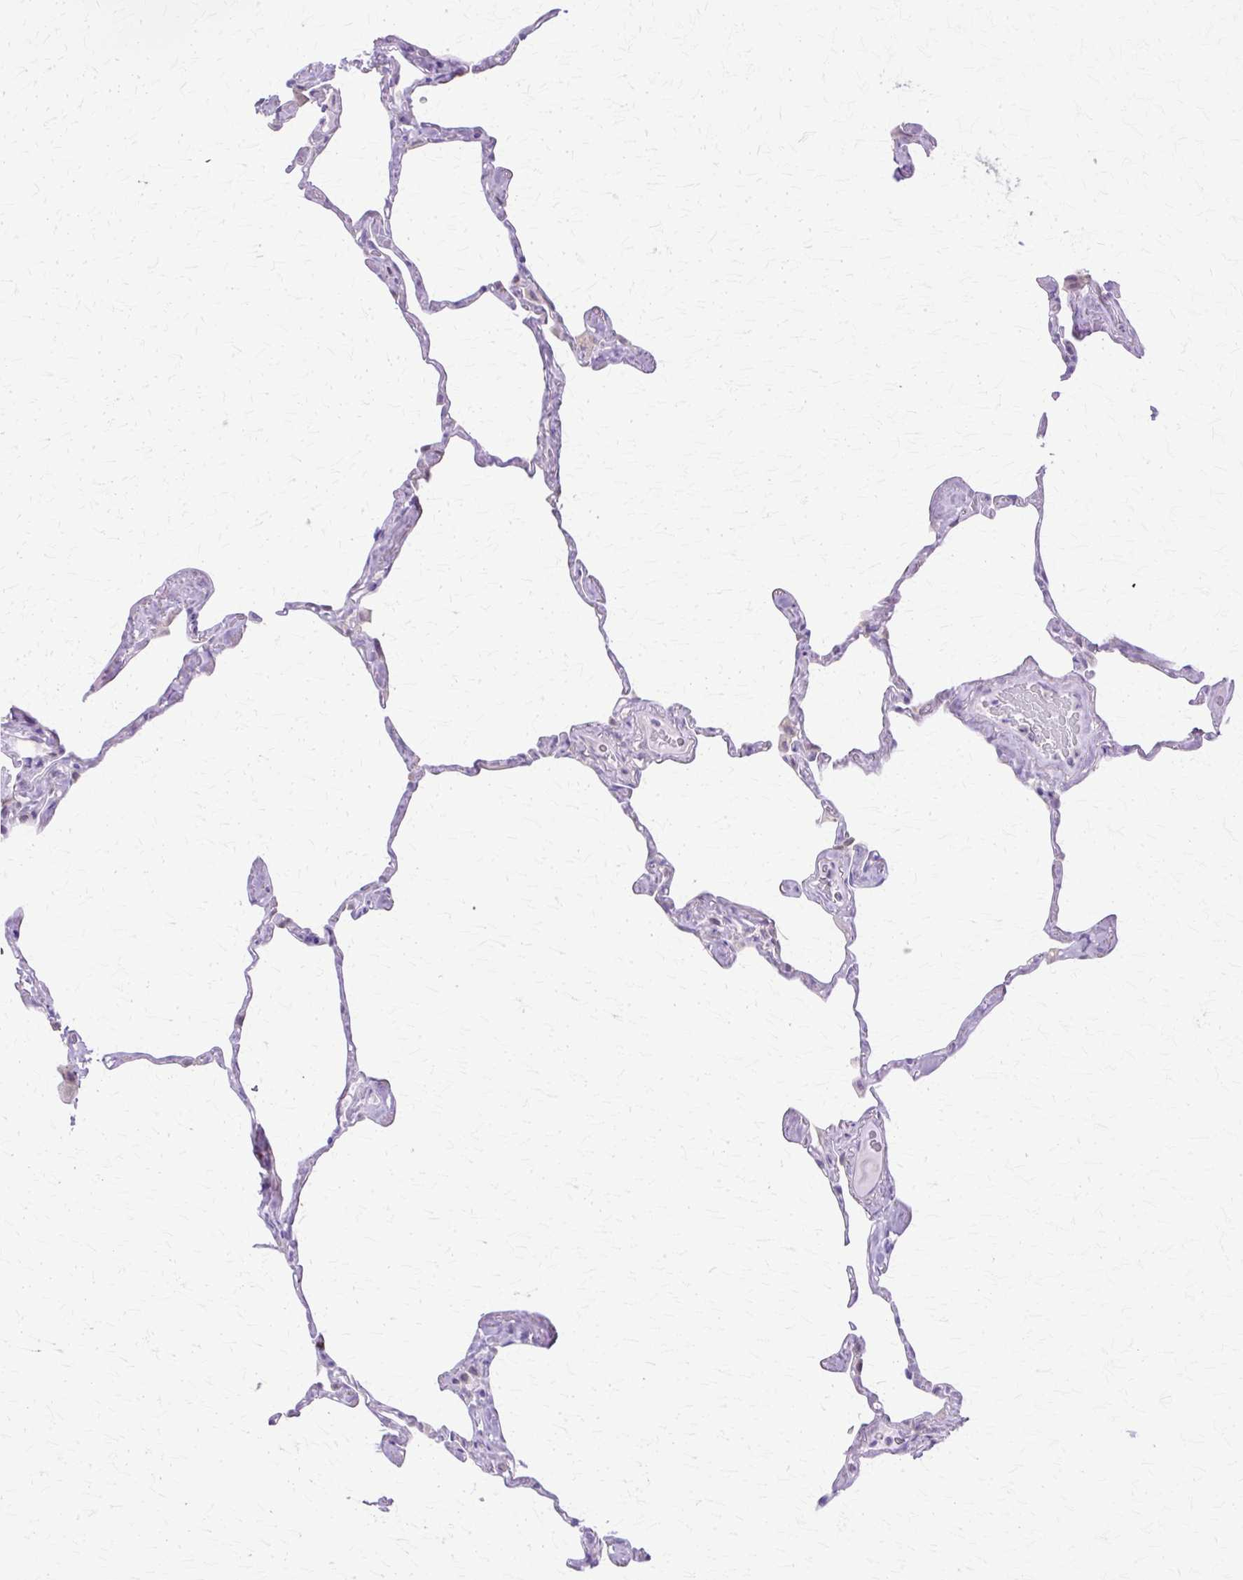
{"staining": {"intensity": "negative", "quantity": "none", "location": "none"}, "tissue": "lung", "cell_type": "Alveolar cells", "image_type": "normal", "snomed": [{"axis": "morphology", "description": "Normal tissue, NOS"}, {"axis": "topography", "description": "Lung"}], "caption": "High power microscopy image of an immunohistochemistry (IHC) image of benign lung, revealing no significant positivity in alveolar cells. (Immunohistochemistry (ihc), brightfield microscopy, high magnification).", "gene": "HSPA1A", "patient": {"sex": "male", "age": 65}}